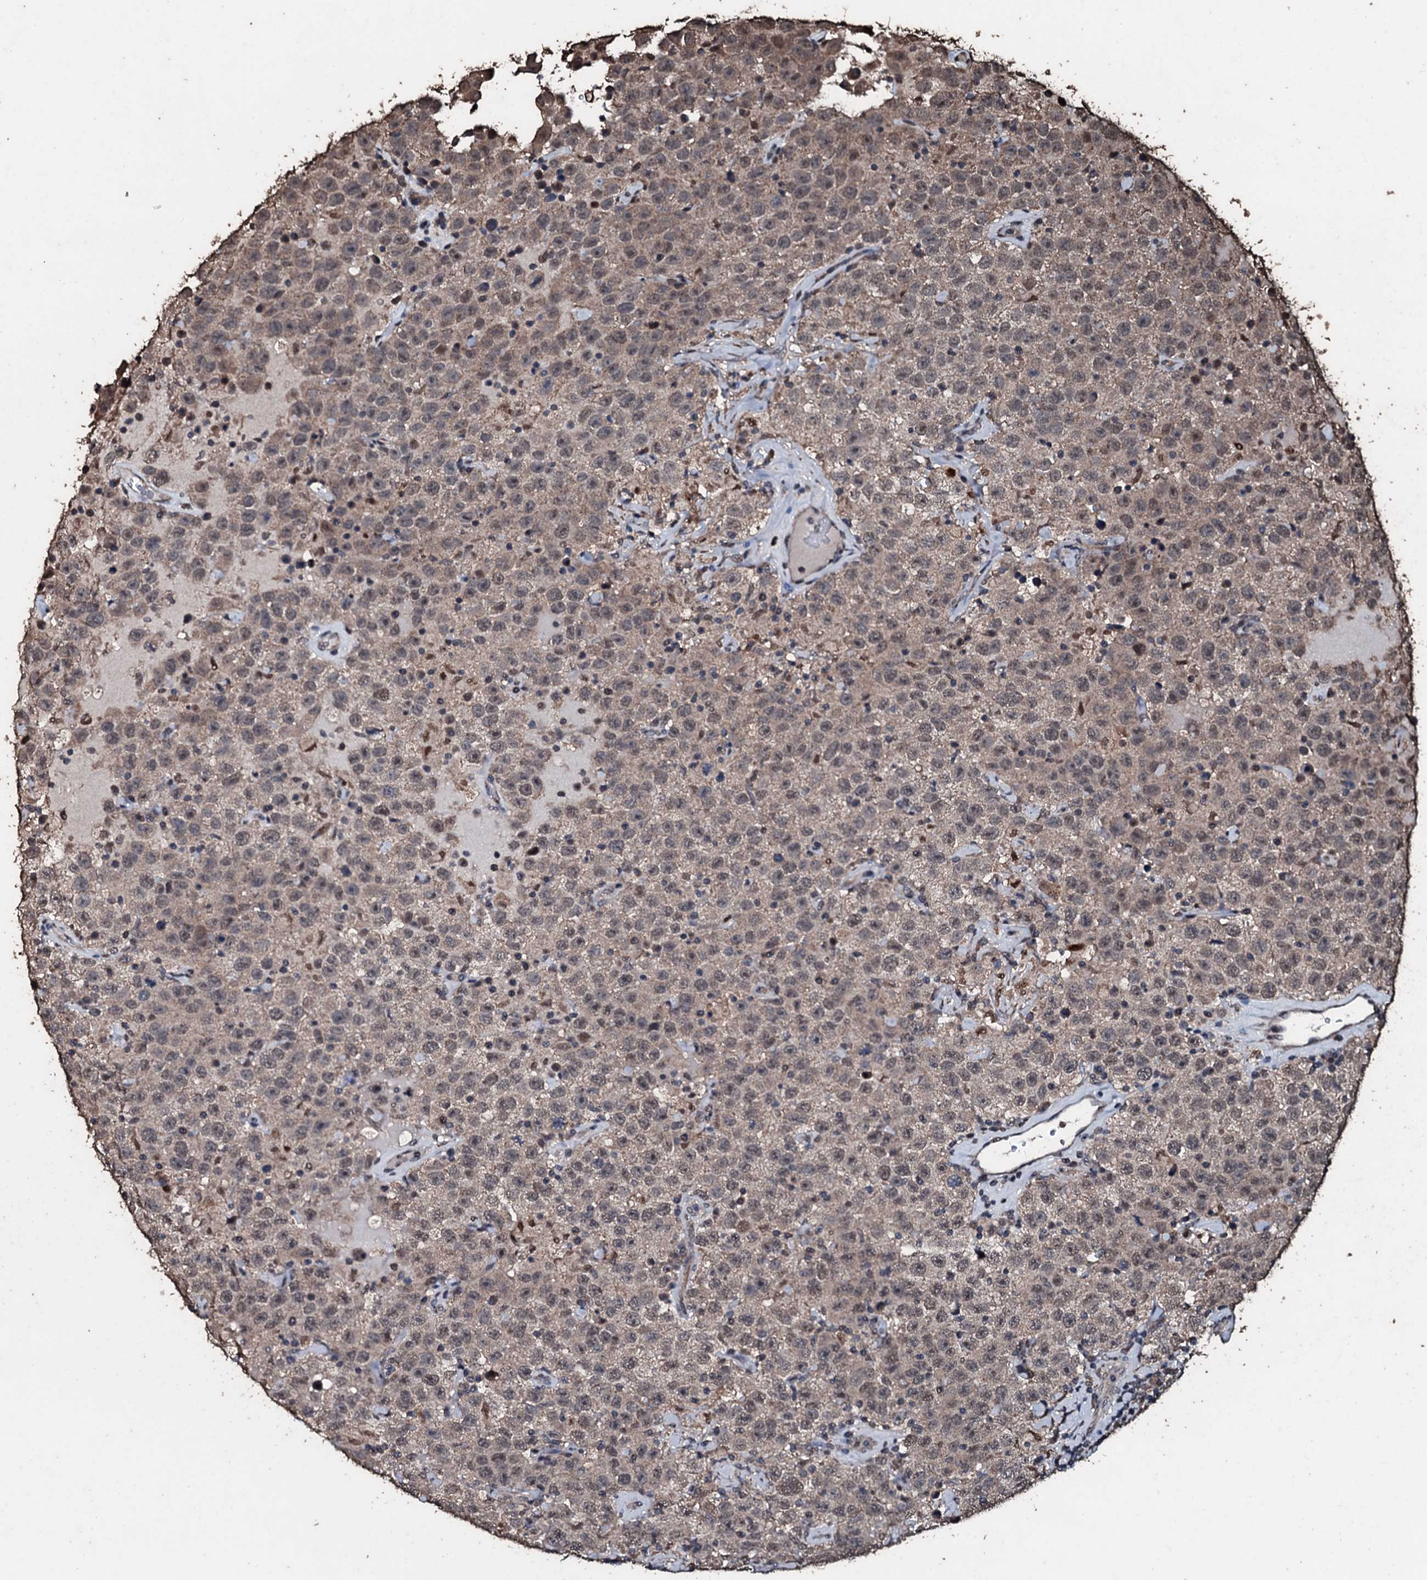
{"staining": {"intensity": "weak", "quantity": ">75%", "location": "cytoplasmic/membranous,nuclear"}, "tissue": "testis cancer", "cell_type": "Tumor cells", "image_type": "cancer", "snomed": [{"axis": "morphology", "description": "Seminoma, NOS"}, {"axis": "topography", "description": "Testis"}], "caption": "High-power microscopy captured an IHC photomicrograph of testis seminoma, revealing weak cytoplasmic/membranous and nuclear positivity in about >75% of tumor cells. (brown staining indicates protein expression, while blue staining denotes nuclei).", "gene": "FAAP24", "patient": {"sex": "male", "age": 41}}